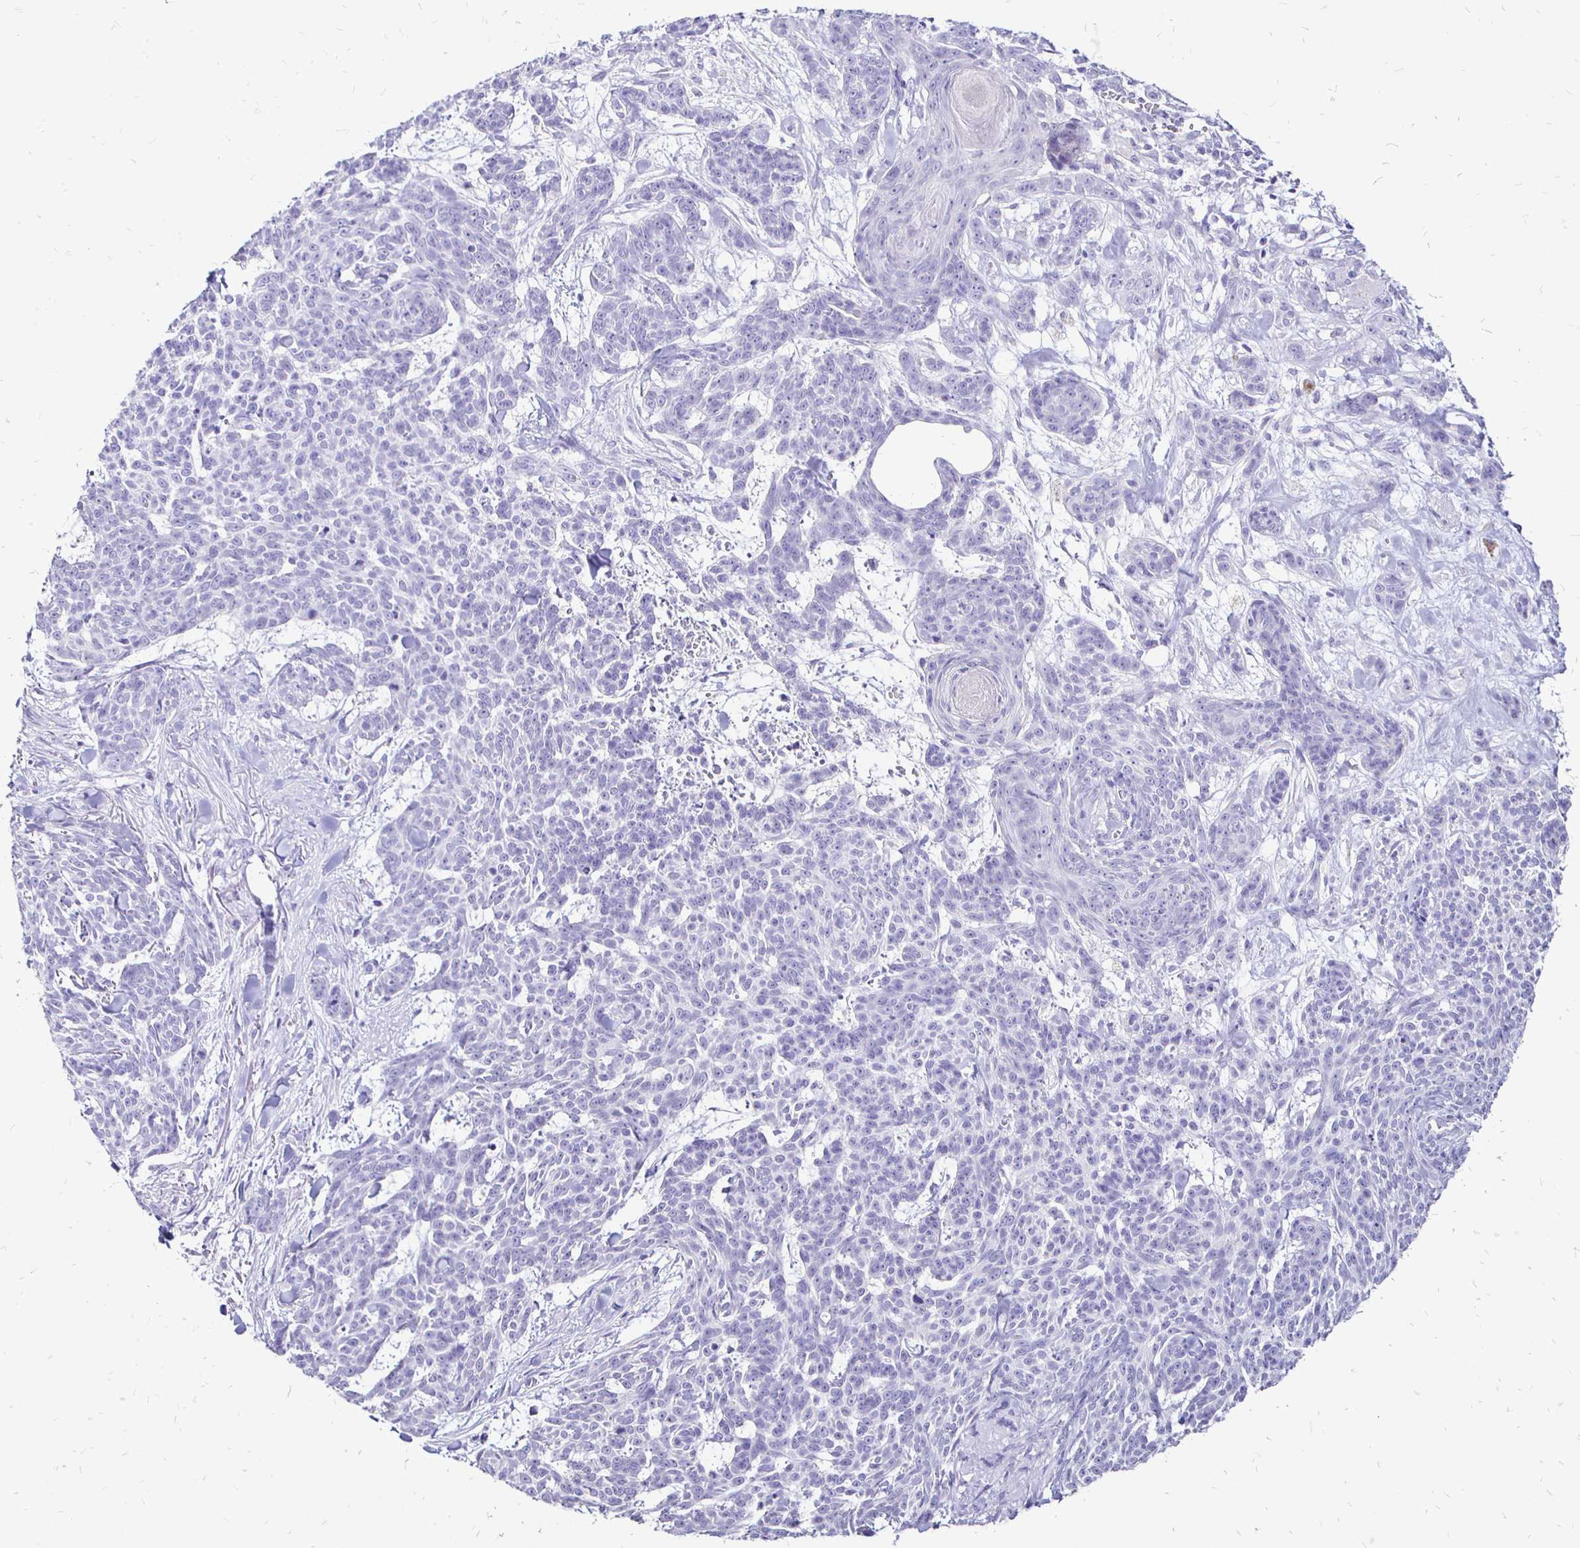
{"staining": {"intensity": "negative", "quantity": "none", "location": "none"}, "tissue": "skin cancer", "cell_type": "Tumor cells", "image_type": "cancer", "snomed": [{"axis": "morphology", "description": "Basal cell carcinoma"}, {"axis": "topography", "description": "Skin"}], "caption": "Immunohistochemical staining of human skin cancer (basal cell carcinoma) reveals no significant expression in tumor cells.", "gene": "IRGC", "patient": {"sex": "female", "age": 93}}